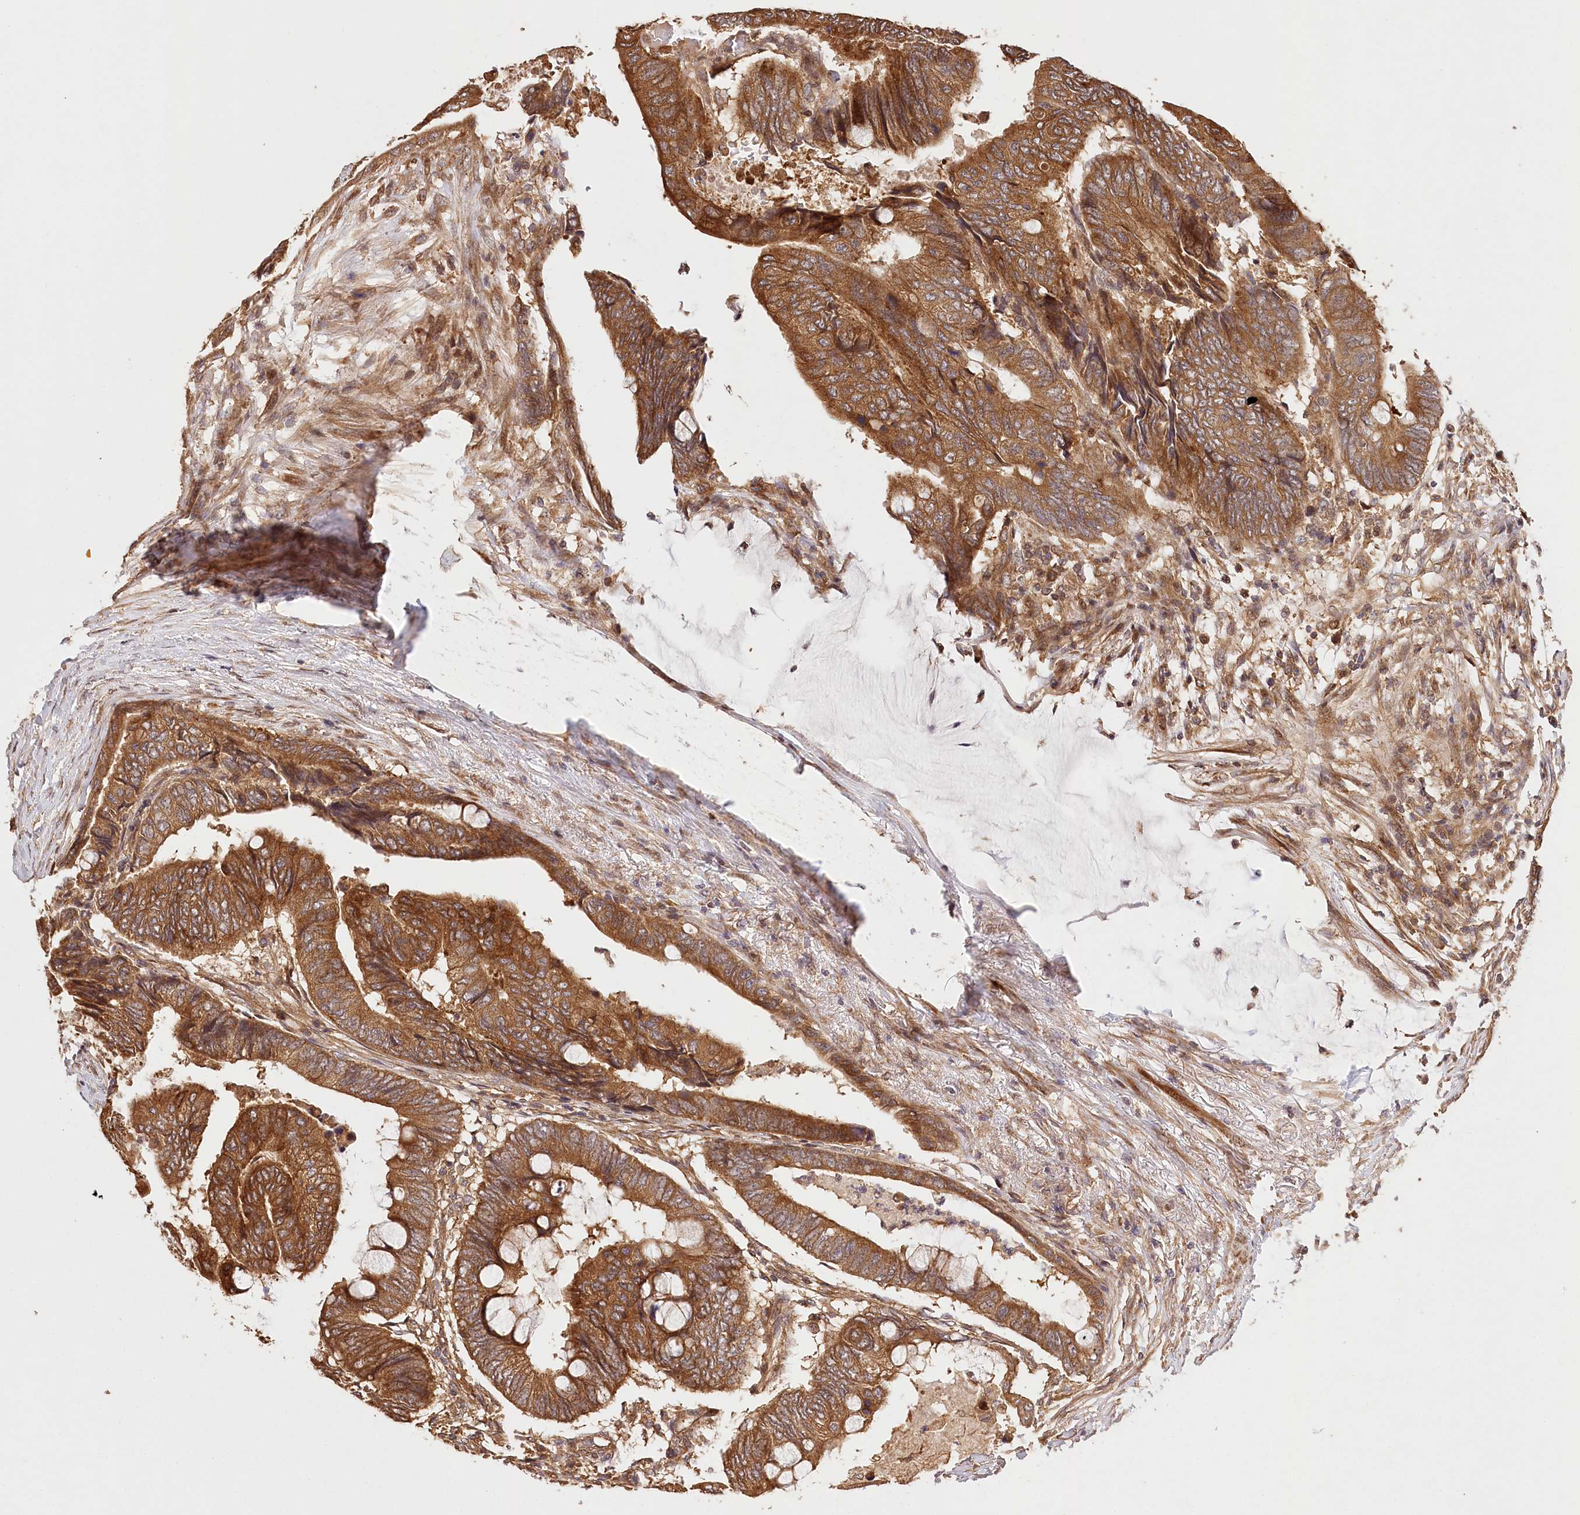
{"staining": {"intensity": "strong", "quantity": ">75%", "location": "cytoplasmic/membranous"}, "tissue": "colorectal cancer", "cell_type": "Tumor cells", "image_type": "cancer", "snomed": [{"axis": "morphology", "description": "Normal tissue, NOS"}, {"axis": "morphology", "description": "Adenocarcinoma, NOS"}, {"axis": "topography", "description": "Rectum"}, {"axis": "topography", "description": "Peripheral nerve tissue"}], "caption": "The micrograph shows a brown stain indicating the presence of a protein in the cytoplasmic/membranous of tumor cells in colorectal adenocarcinoma.", "gene": "LSS", "patient": {"sex": "male", "age": 92}}